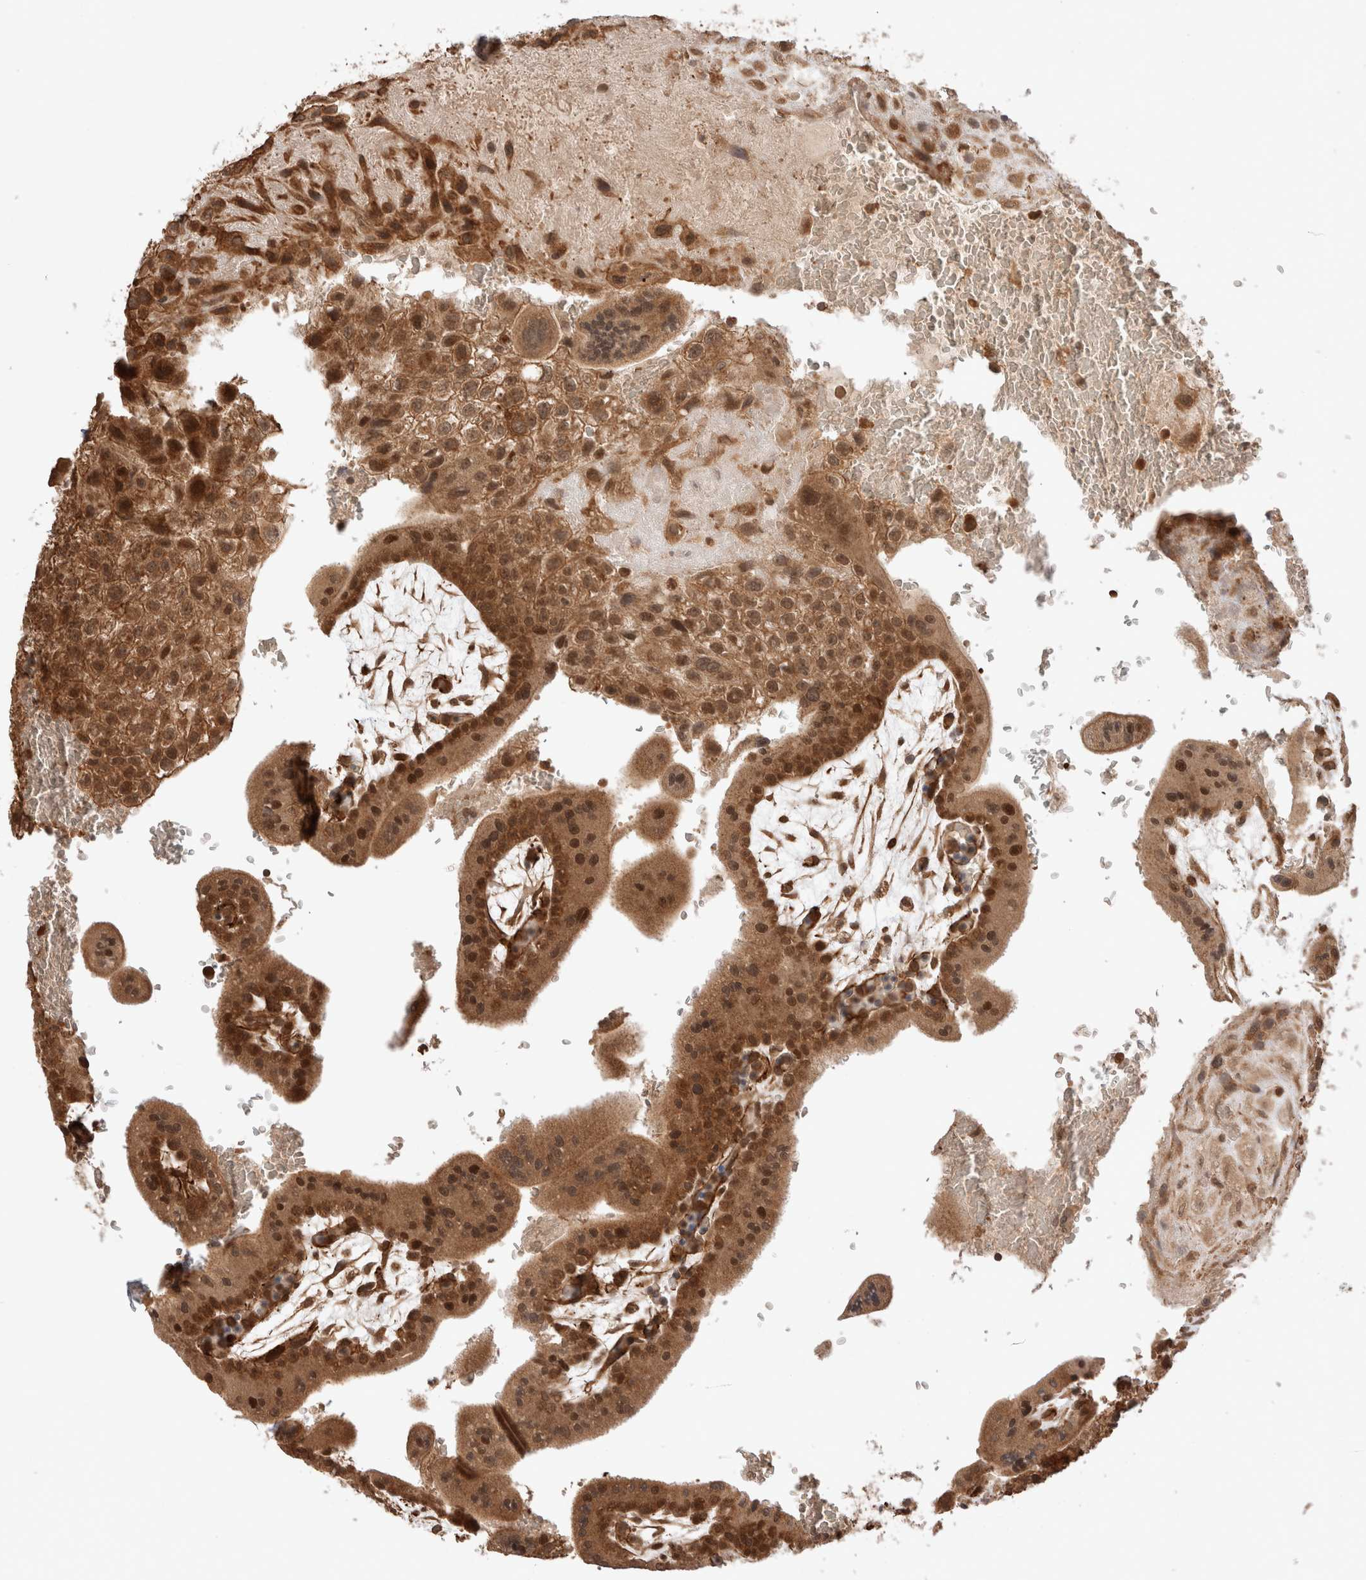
{"staining": {"intensity": "moderate", "quantity": ">75%", "location": "cytoplasmic/membranous"}, "tissue": "placenta", "cell_type": "Decidual cells", "image_type": "normal", "snomed": [{"axis": "morphology", "description": "Normal tissue, NOS"}, {"axis": "topography", "description": "Placenta"}], "caption": "Placenta stained with DAB immunohistochemistry (IHC) exhibits medium levels of moderate cytoplasmic/membranous positivity in approximately >75% of decidual cells.", "gene": "ZNF649", "patient": {"sex": "female", "age": 35}}